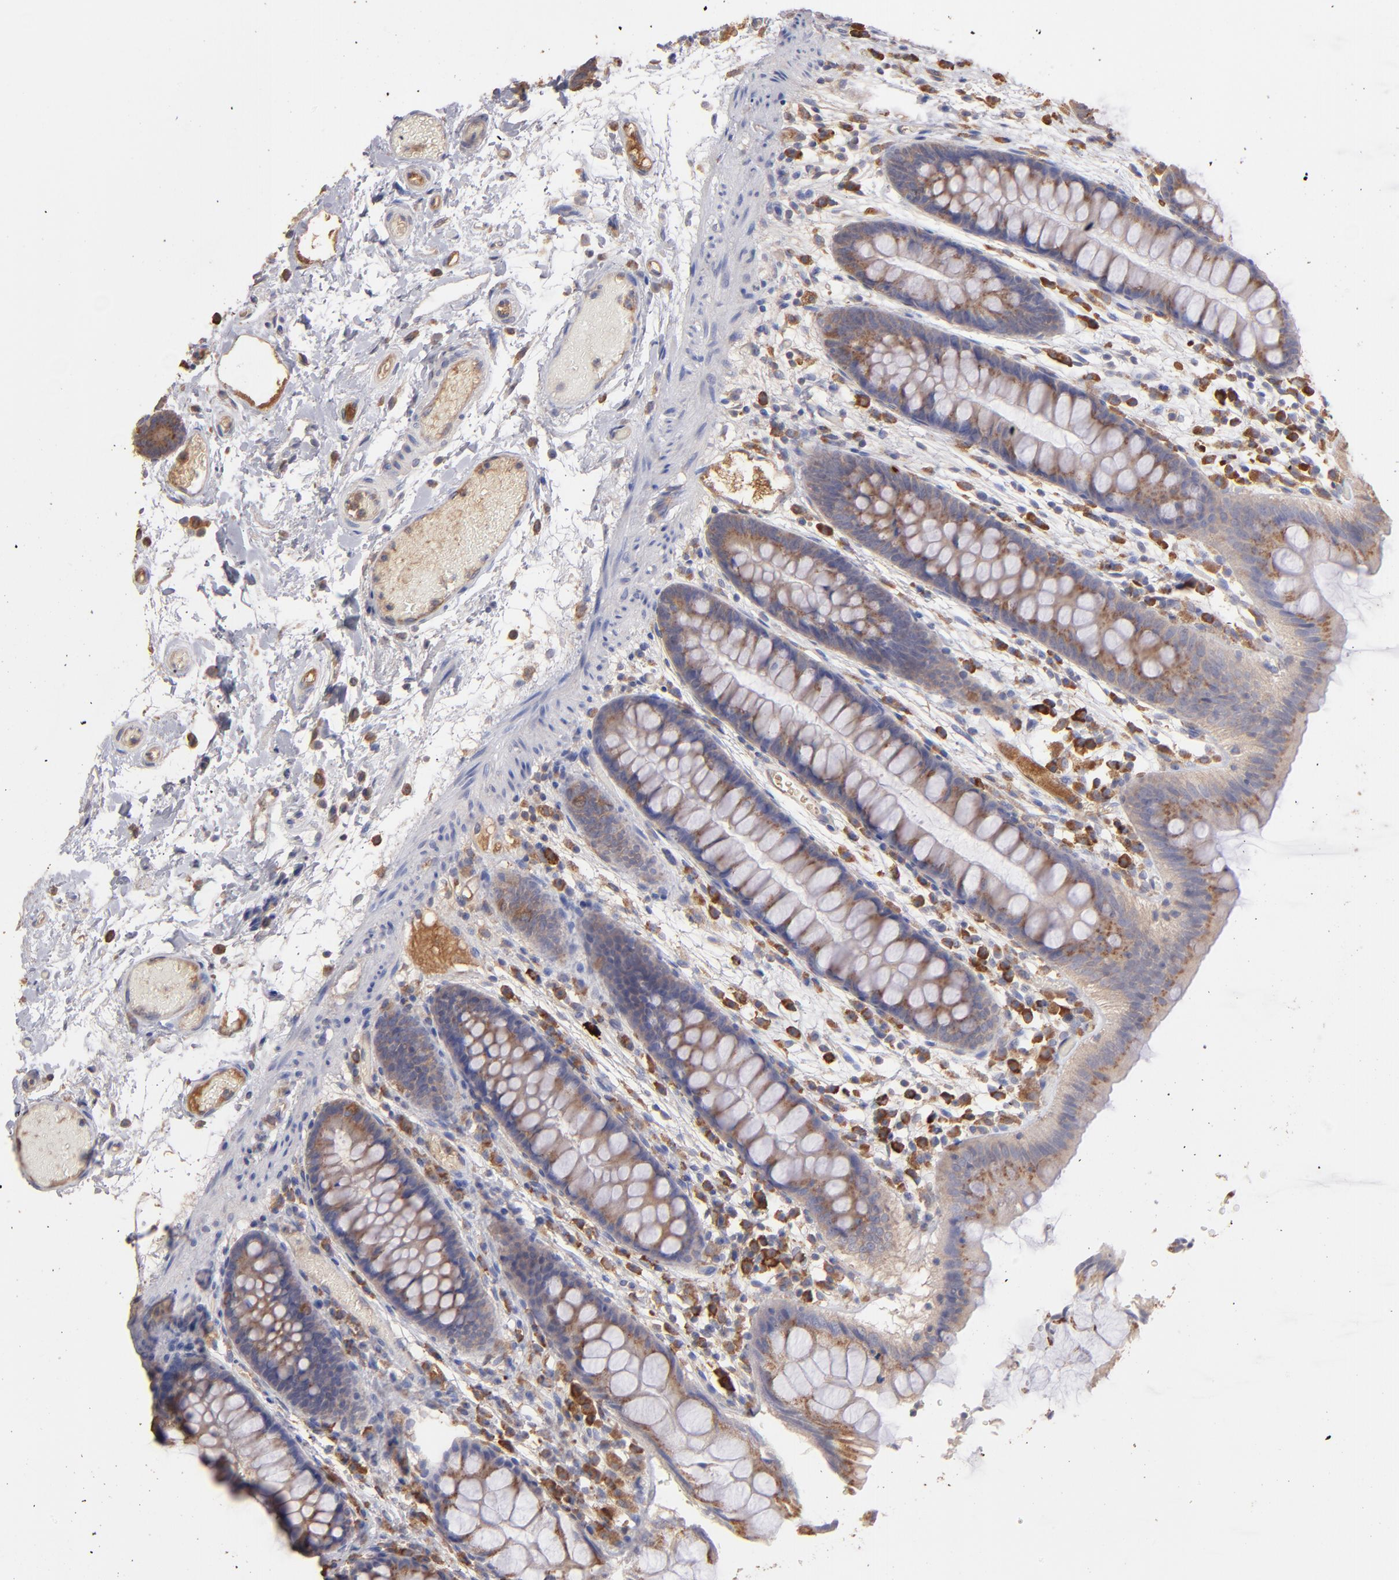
{"staining": {"intensity": "moderate", "quantity": "<25%", "location": "cytoplasmic/membranous"}, "tissue": "colon", "cell_type": "Endothelial cells", "image_type": "normal", "snomed": [{"axis": "morphology", "description": "Normal tissue, NOS"}, {"axis": "topography", "description": "Smooth muscle"}, {"axis": "topography", "description": "Colon"}], "caption": "Moderate cytoplasmic/membranous protein staining is appreciated in about <25% of endothelial cells in colon. (Stains: DAB (3,3'-diaminobenzidine) in brown, nuclei in blue, Microscopy: brightfield microscopy at high magnification).", "gene": "NFKBIE", "patient": {"sex": "male", "age": 67}}